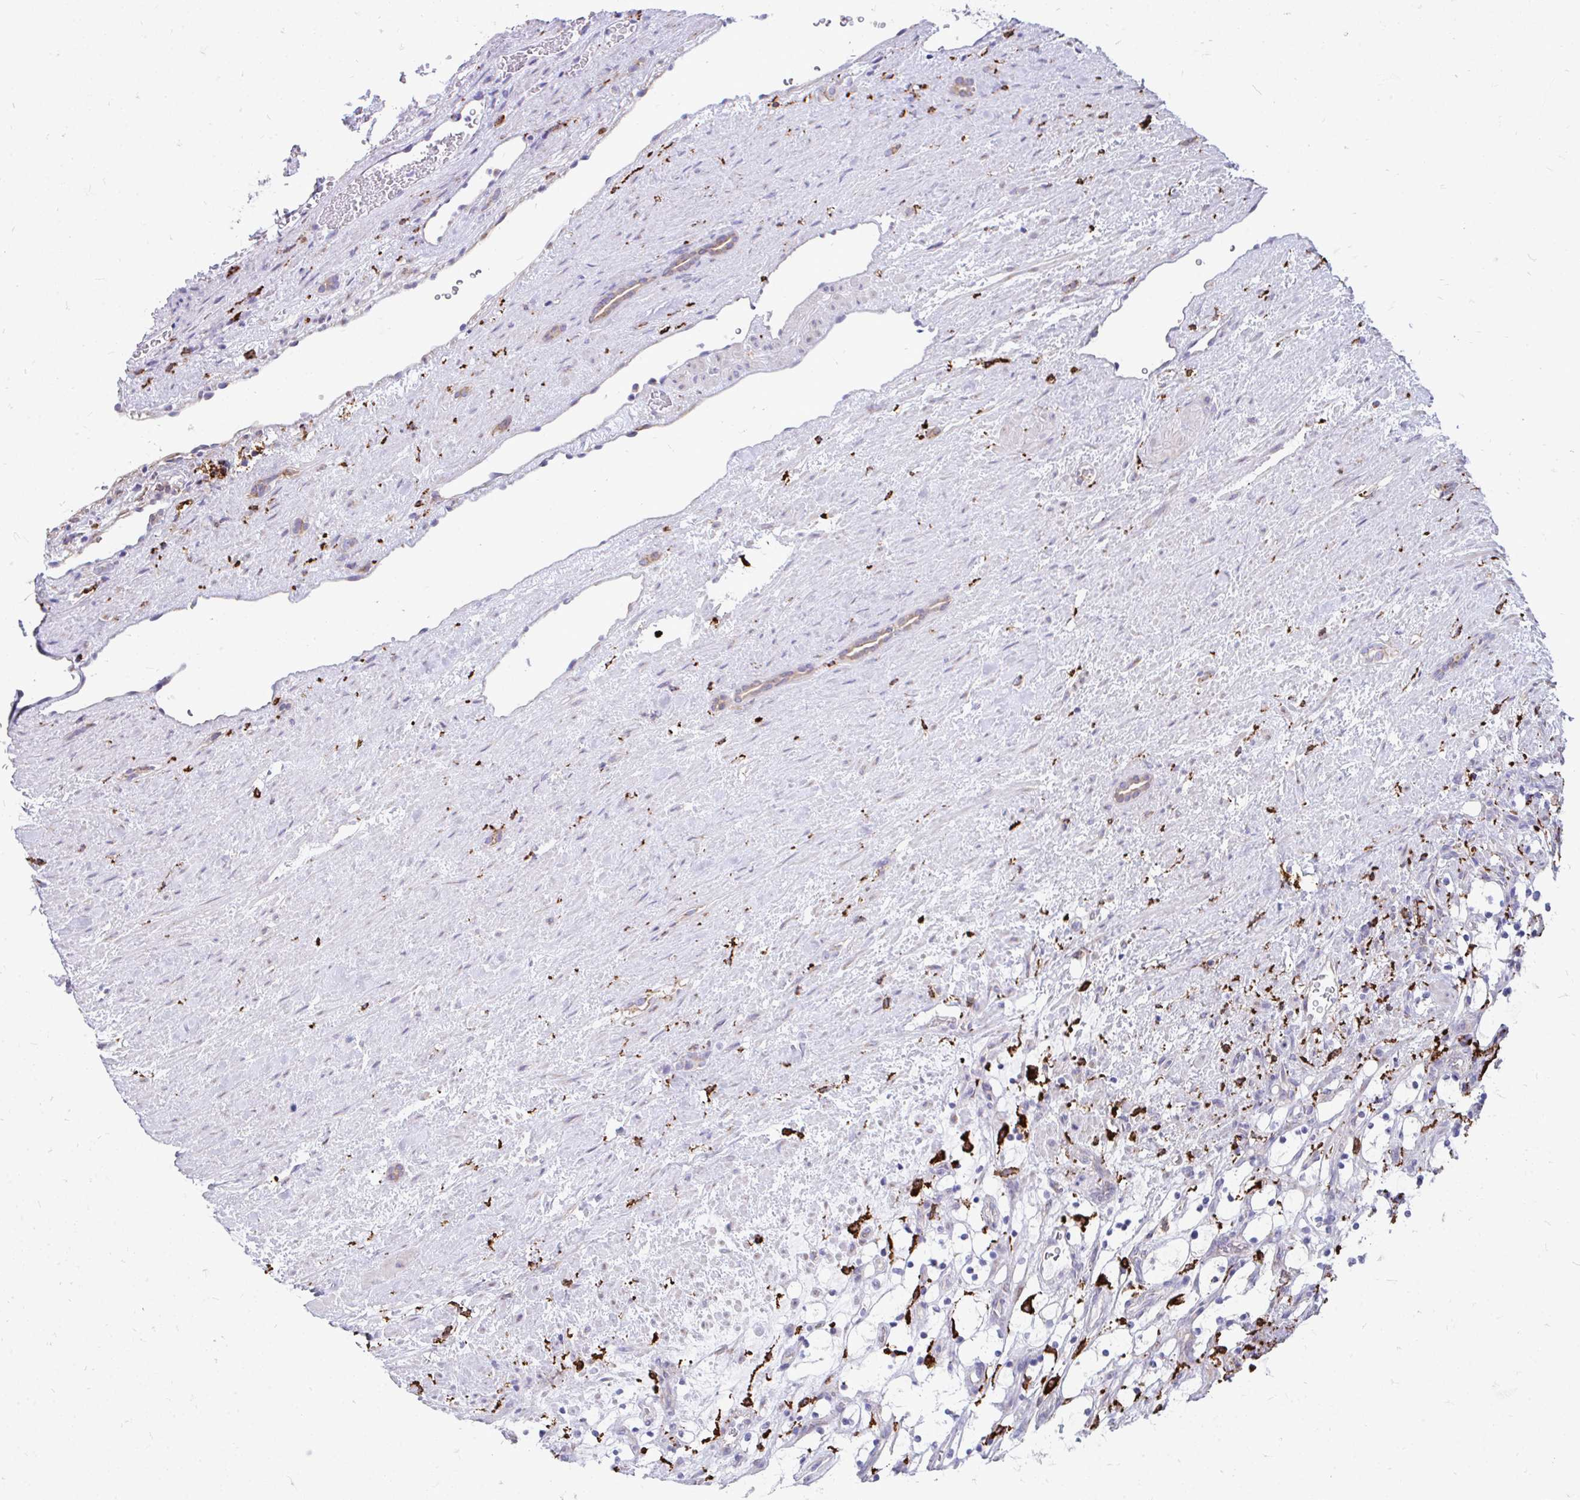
{"staining": {"intensity": "negative", "quantity": "none", "location": "none"}, "tissue": "renal cancer", "cell_type": "Tumor cells", "image_type": "cancer", "snomed": [{"axis": "morphology", "description": "Adenocarcinoma, NOS"}, {"axis": "topography", "description": "Kidney"}], "caption": "DAB (3,3'-diaminobenzidine) immunohistochemical staining of renal cancer exhibits no significant expression in tumor cells.", "gene": "CD163", "patient": {"sex": "female", "age": 69}}